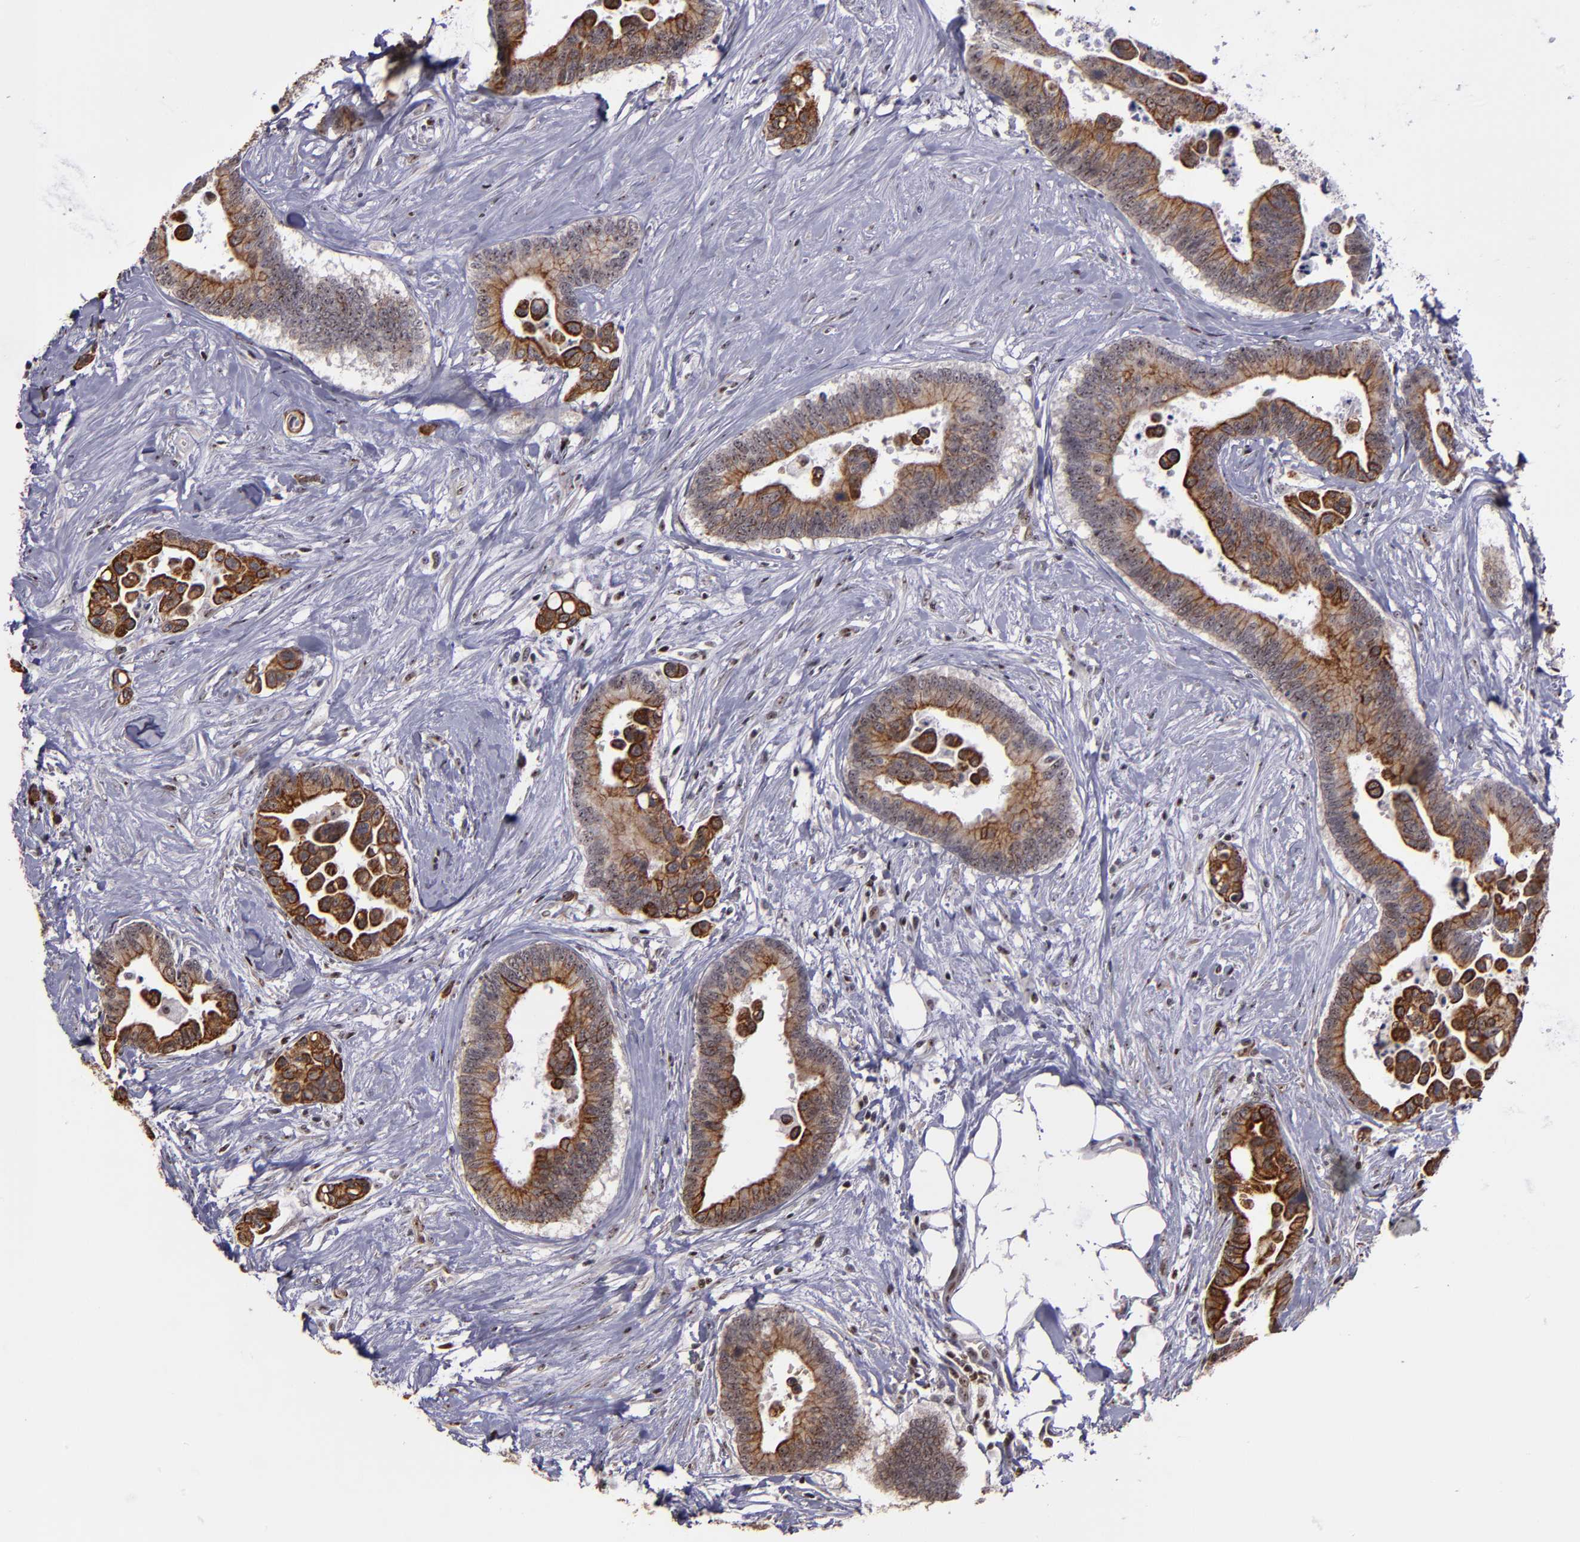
{"staining": {"intensity": "moderate", "quantity": ">75%", "location": "cytoplasmic/membranous"}, "tissue": "colorectal cancer", "cell_type": "Tumor cells", "image_type": "cancer", "snomed": [{"axis": "morphology", "description": "Adenocarcinoma, NOS"}, {"axis": "topography", "description": "Colon"}], "caption": "Colorectal adenocarcinoma tissue exhibits moderate cytoplasmic/membranous expression in about >75% of tumor cells, visualized by immunohistochemistry.", "gene": "DDX24", "patient": {"sex": "male", "age": 82}}